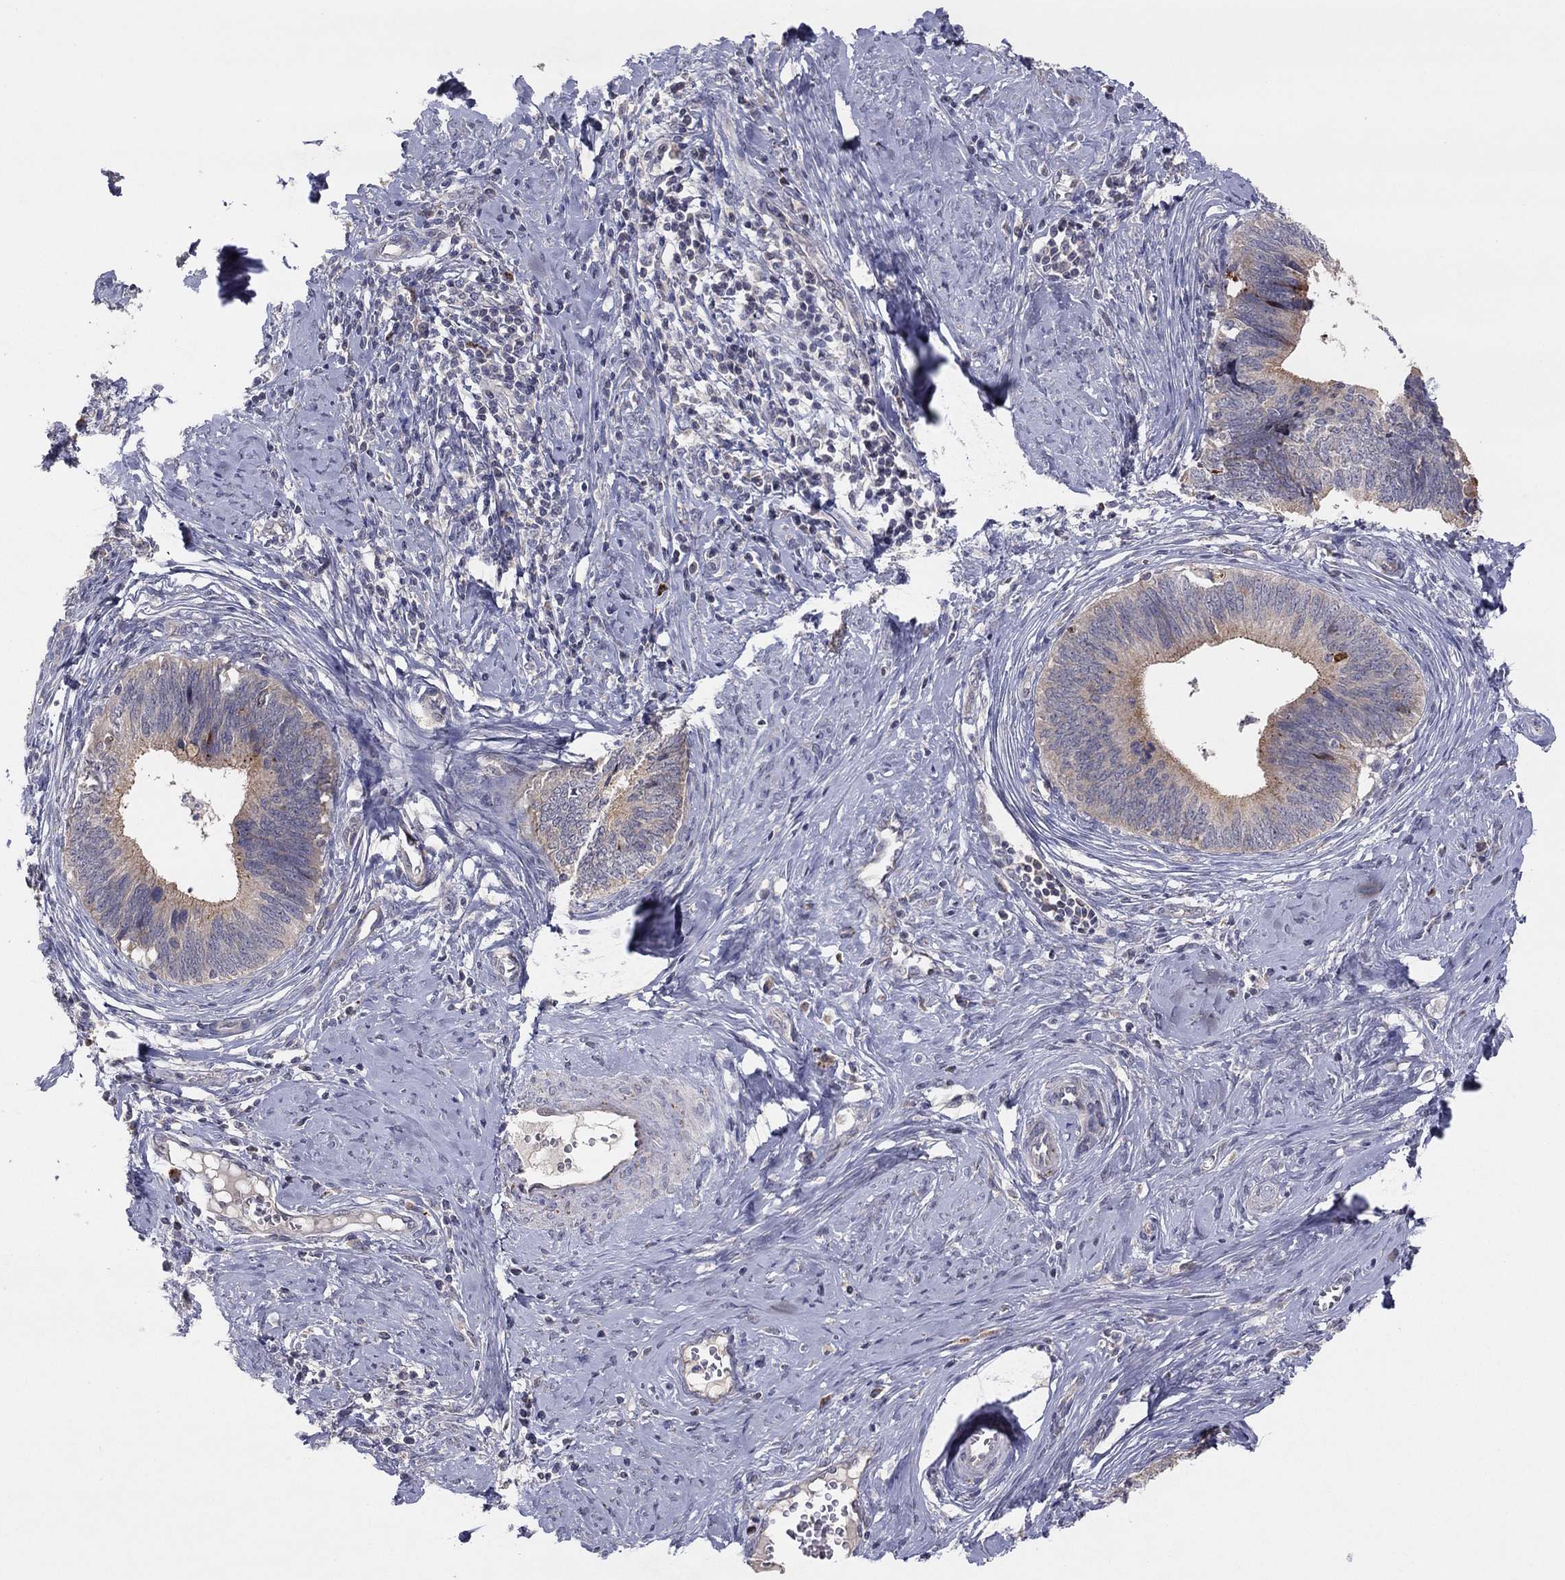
{"staining": {"intensity": "weak", "quantity": "25%-75%", "location": "cytoplasmic/membranous"}, "tissue": "cervical cancer", "cell_type": "Tumor cells", "image_type": "cancer", "snomed": [{"axis": "morphology", "description": "Adenocarcinoma, NOS"}, {"axis": "topography", "description": "Cervix"}], "caption": "Adenocarcinoma (cervical) was stained to show a protein in brown. There is low levels of weak cytoplasmic/membranous expression in approximately 25%-75% of tumor cells.", "gene": "CRACDL", "patient": {"sex": "female", "age": 42}}